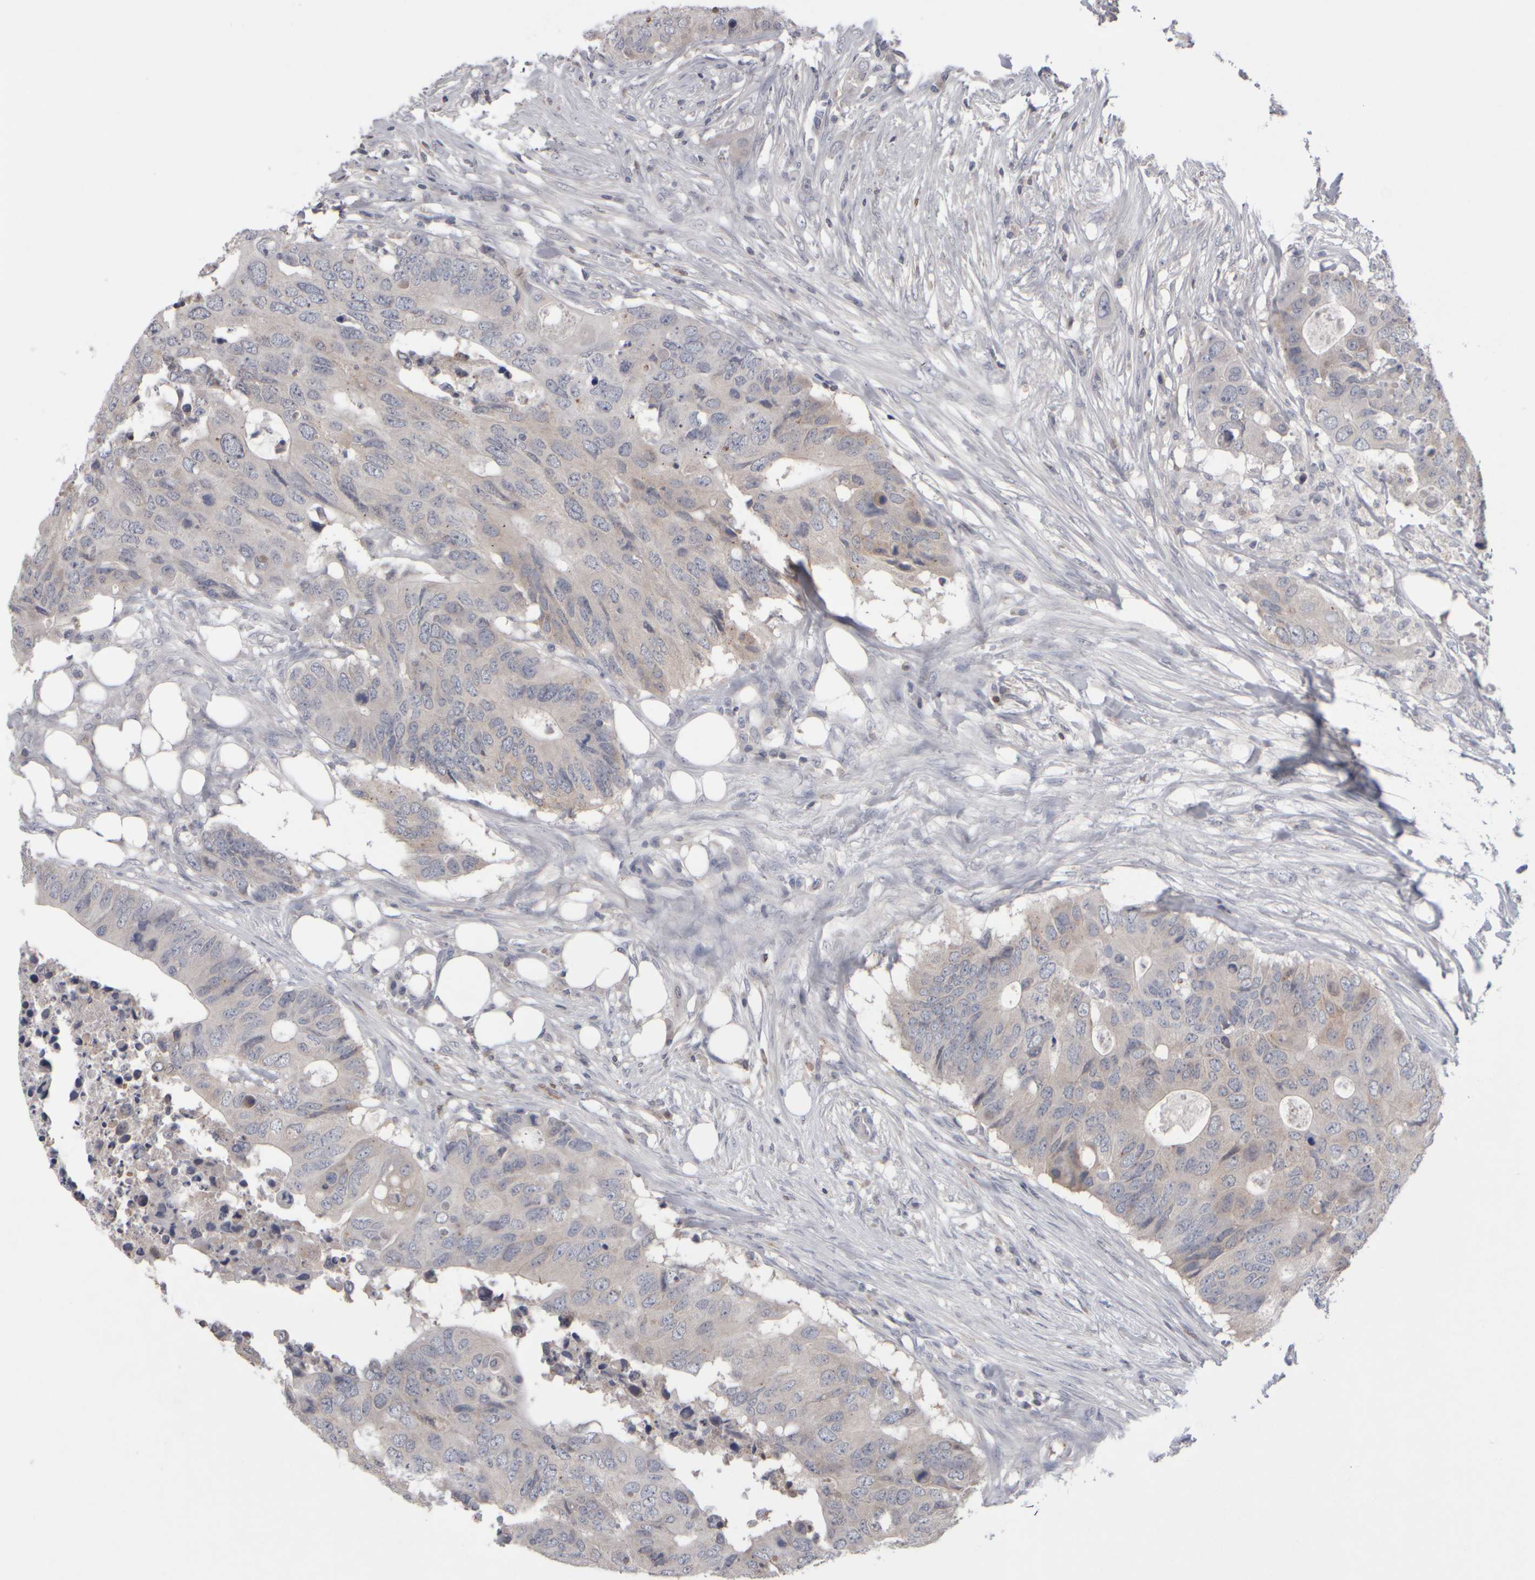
{"staining": {"intensity": "negative", "quantity": "none", "location": "none"}, "tissue": "colorectal cancer", "cell_type": "Tumor cells", "image_type": "cancer", "snomed": [{"axis": "morphology", "description": "Adenocarcinoma, NOS"}, {"axis": "topography", "description": "Colon"}], "caption": "Human adenocarcinoma (colorectal) stained for a protein using IHC shows no expression in tumor cells.", "gene": "EPHX2", "patient": {"sex": "male", "age": 71}}